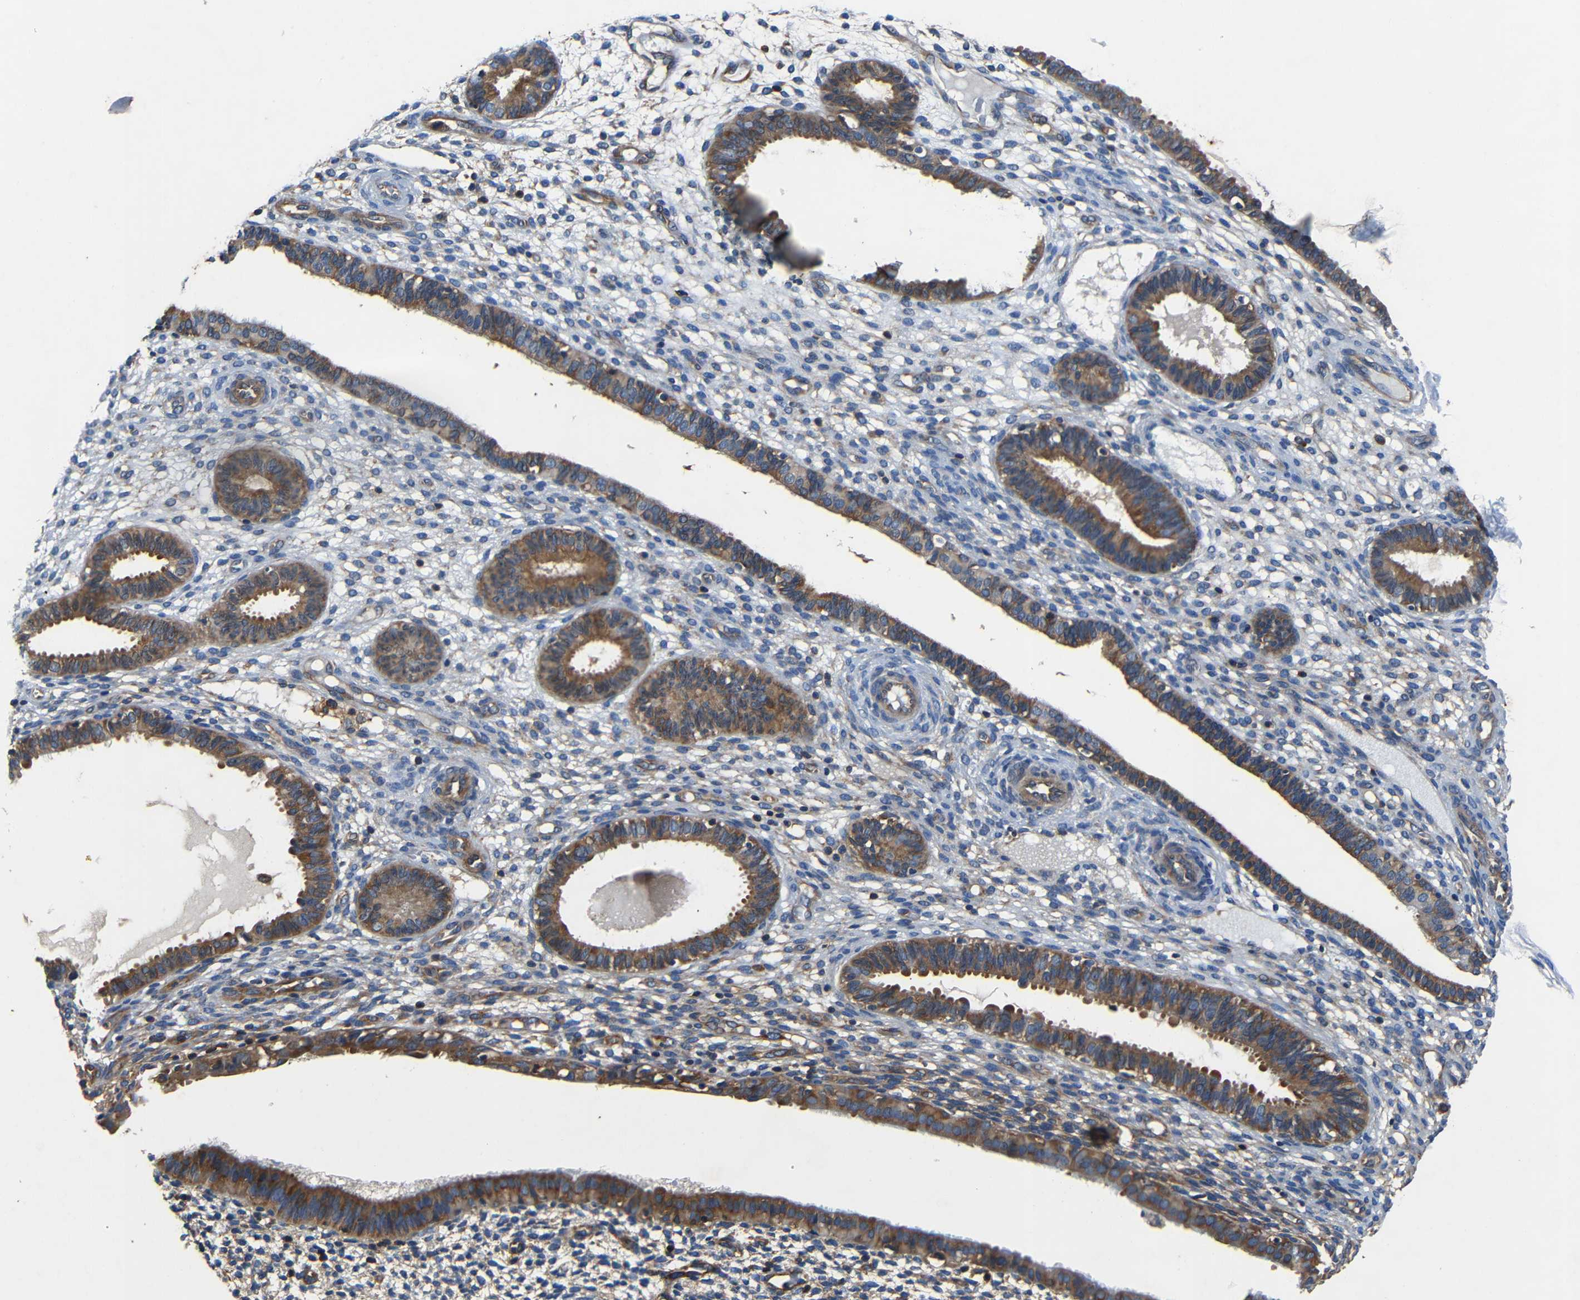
{"staining": {"intensity": "weak", "quantity": "<25%", "location": "cytoplasmic/membranous"}, "tissue": "endometrium", "cell_type": "Cells in endometrial stroma", "image_type": "normal", "snomed": [{"axis": "morphology", "description": "Normal tissue, NOS"}, {"axis": "topography", "description": "Endometrium"}], "caption": "A high-resolution histopathology image shows IHC staining of benign endometrium, which reveals no significant positivity in cells in endometrial stroma.", "gene": "CNR2", "patient": {"sex": "female", "age": 61}}